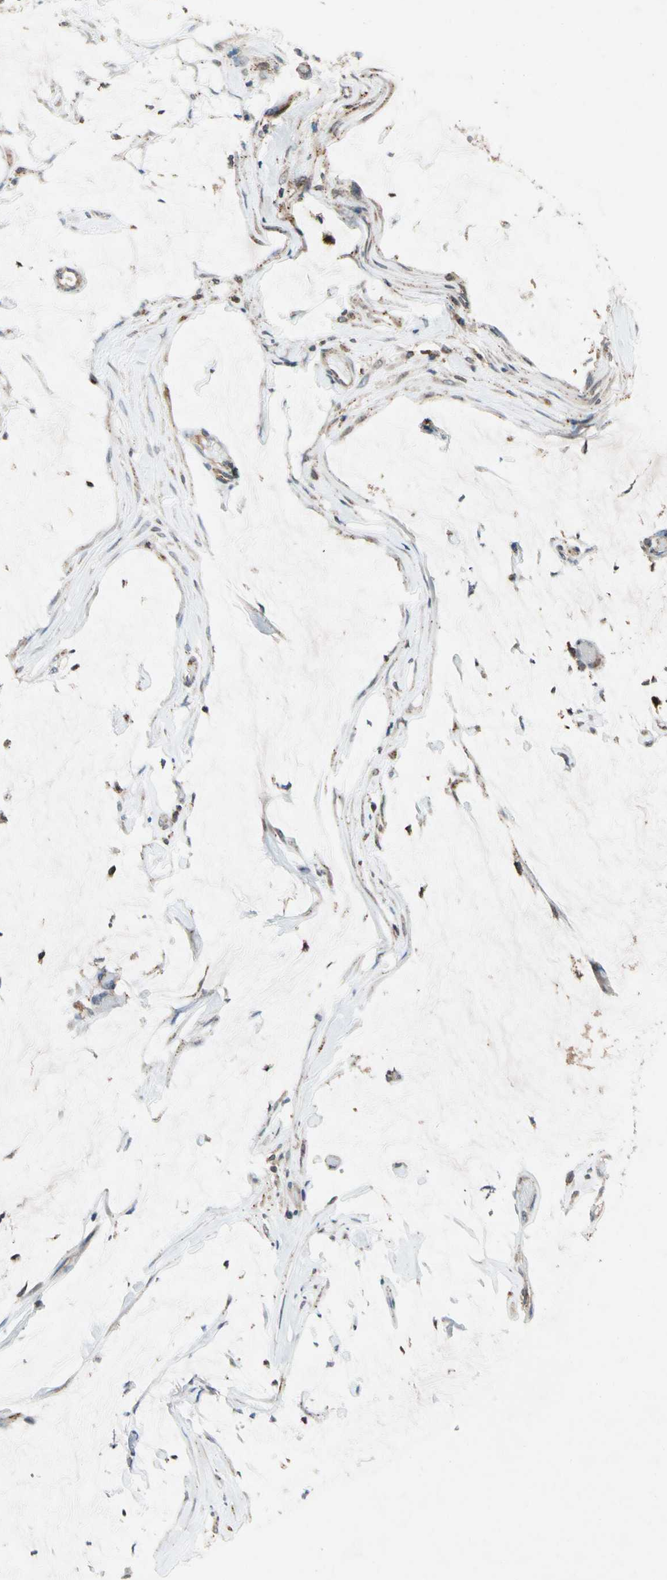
{"staining": {"intensity": "weak", "quantity": "25%-75%", "location": "cytoplasmic/membranous"}, "tissue": "ovarian cancer", "cell_type": "Tumor cells", "image_type": "cancer", "snomed": [{"axis": "morphology", "description": "Cystadenocarcinoma, mucinous, NOS"}, {"axis": "topography", "description": "Ovary"}], "caption": "This histopathology image displays ovarian cancer (mucinous cystadenocarcinoma) stained with immunohistochemistry to label a protein in brown. The cytoplasmic/membranous of tumor cells show weak positivity for the protein. Nuclei are counter-stained blue.", "gene": "NDFIP2", "patient": {"sex": "female", "age": 39}}